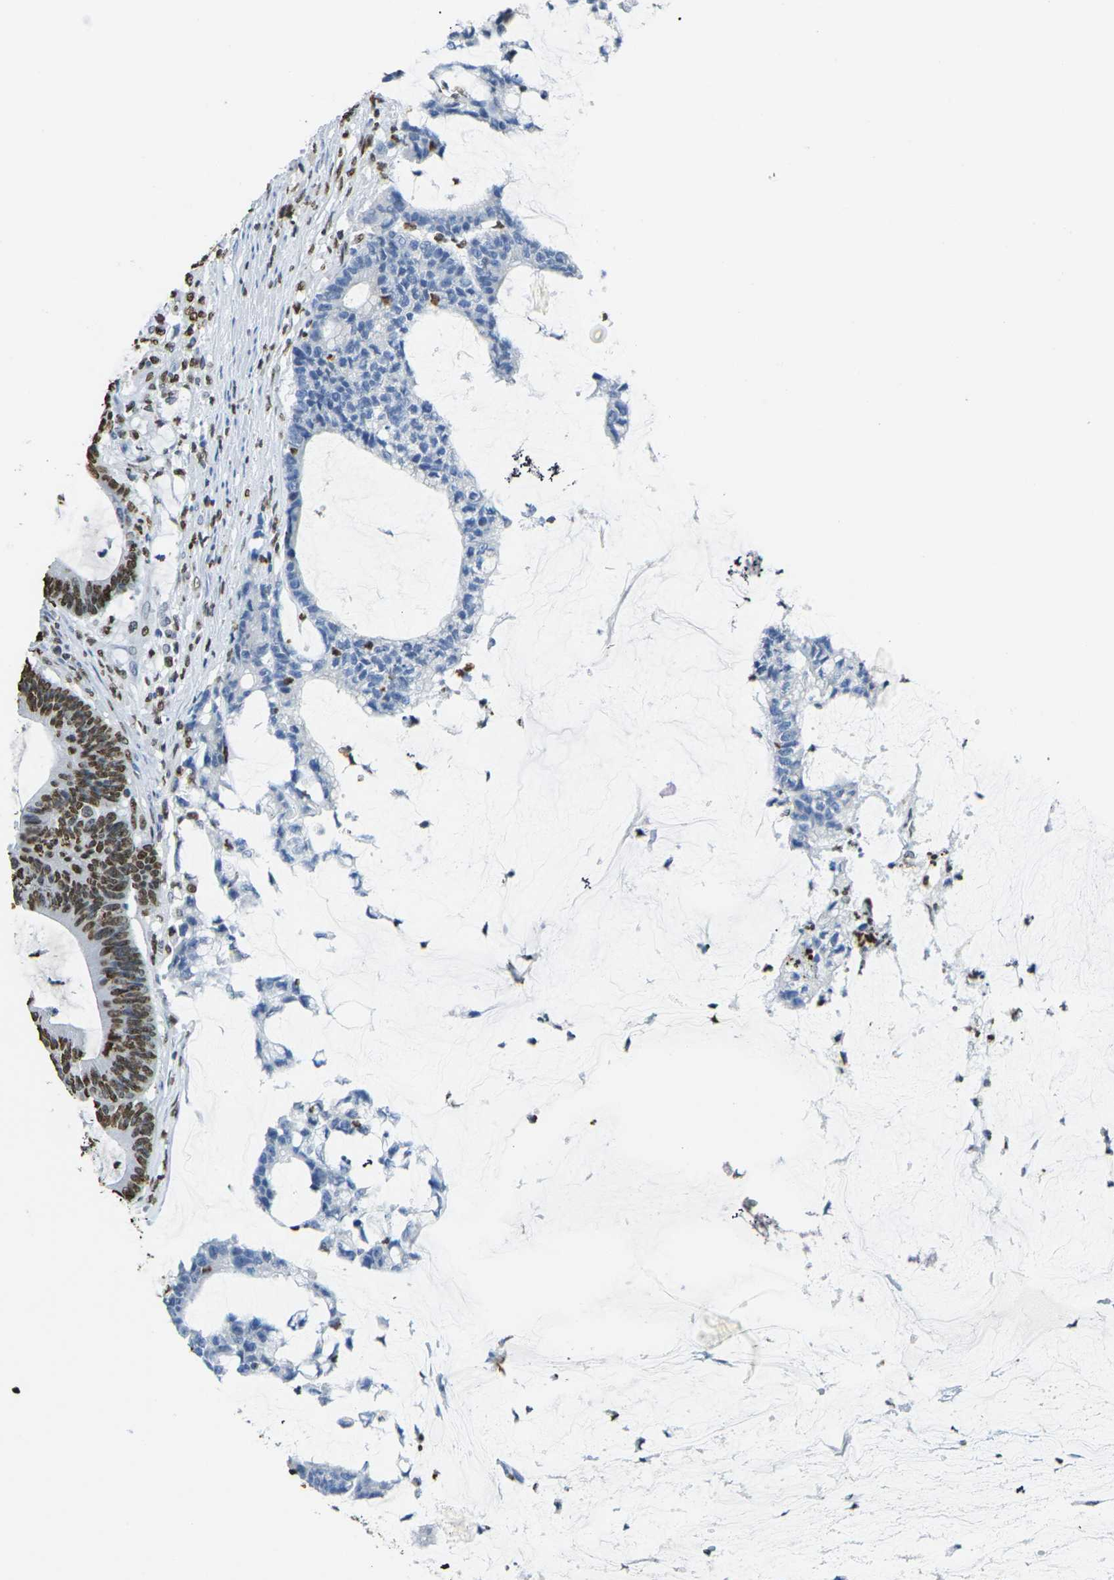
{"staining": {"intensity": "strong", "quantity": ">75%", "location": "nuclear"}, "tissue": "colorectal cancer", "cell_type": "Tumor cells", "image_type": "cancer", "snomed": [{"axis": "morphology", "description": "Adenocarcinoma, NOS"}, {"axis": "topography", "description": "Colon"}], "caption": "An IHC photomicrograph of neoplastic tissue is shown. Protein staining in brown highlights strong nuclear positivity in colorectal cancer (adenocarcinoma) within tumor cells.", "gene": "DRAXIN", "patient": {"sex": "female", "age": 84}}